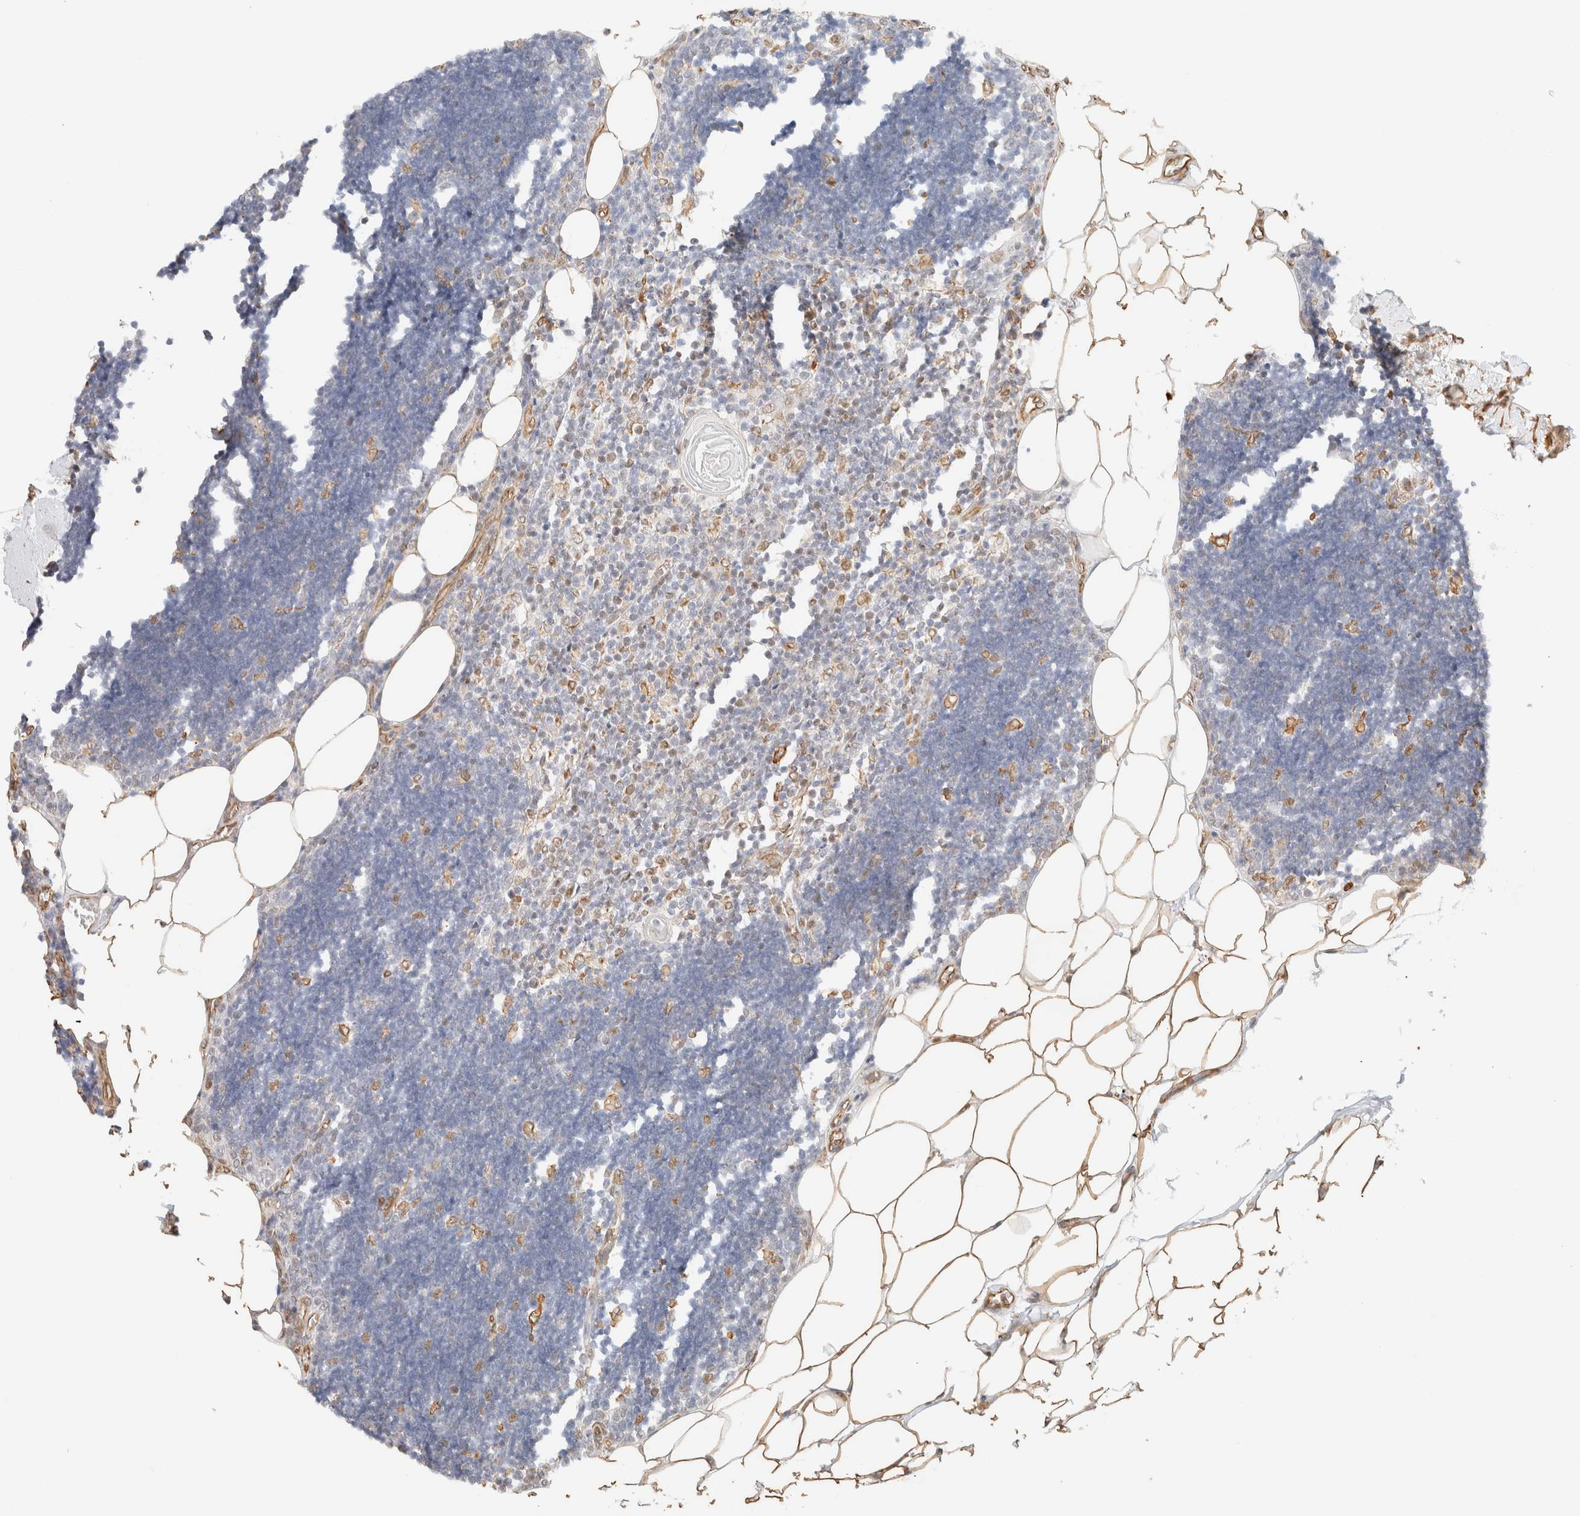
{"staining": {"intensity": "weak", "quantity": "<25%", "location": "cytoplasmic/membranous"}, "tissue": "lymph node", "cell_type": "Germinal center cells", "image_type": "normal", "snomed": [{"axis": "morphology", "description": "Normal tissue, NOS"}, {"axis": "topography", "description": "Lymph node"}], "caption": "Protein analysis of unremarkable lymph node displays no significant staining in germinal center cells.", "gene": "ARID5A", "patient": {"sex": "male", "age": 33}}